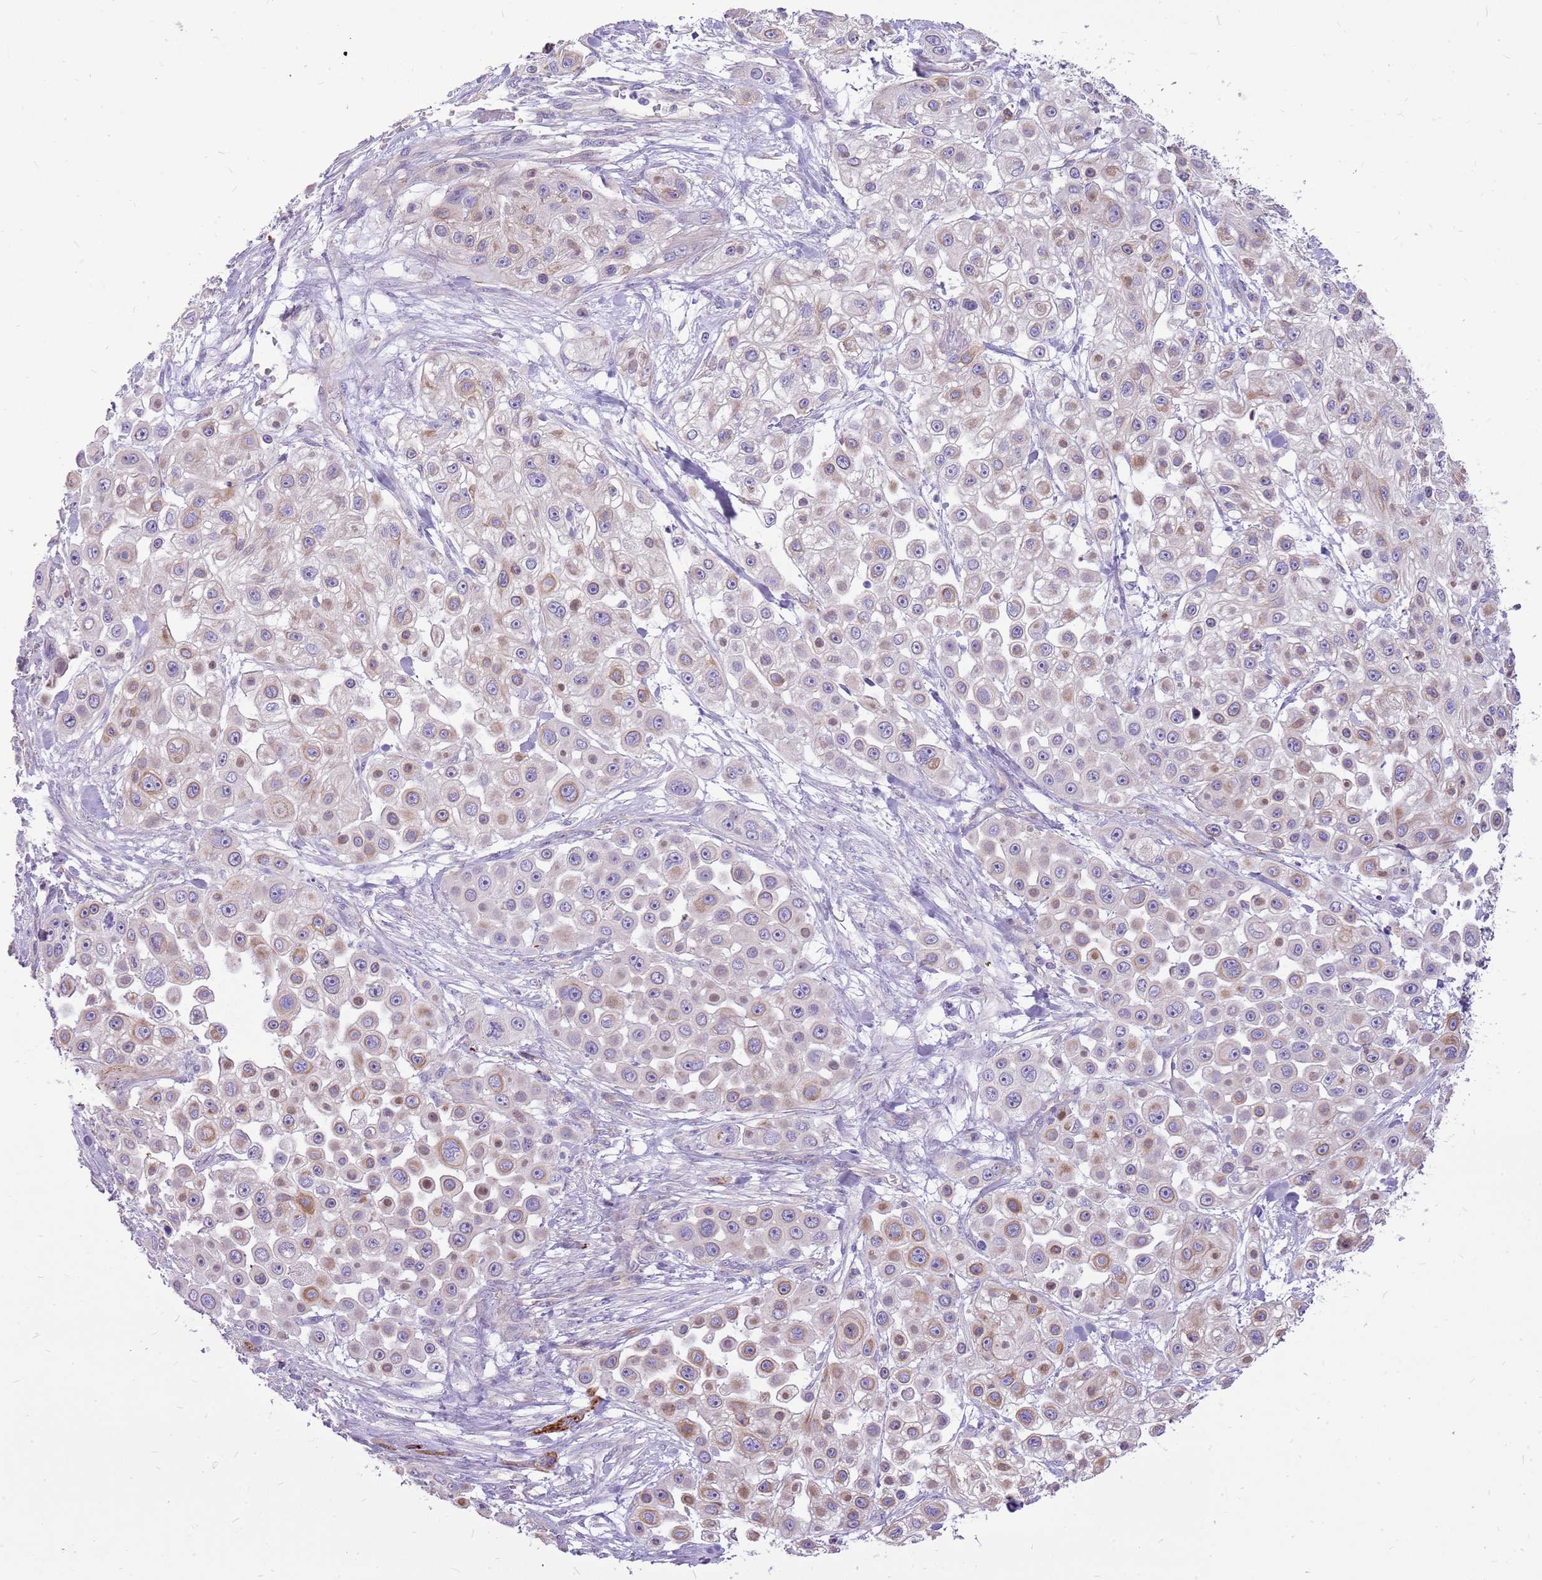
{"staining": {"intensity": "moderate", "quantity": "25%-75%", "location": "cytoplasmic/membranous"}, "tissue": "skin cancer", "cell_type": "Tumor cells", "image_type": "cancer", "snomed": [{"axis": "morphology", "description": "Squamous cell carcinoma, NOS"}, {"axis": "topography", "description": "Skin"}], "caption": "The histopathology image exhibits staining of skin cancer (squamous cell carcinoma), revealing moderate cytoplasmic/membranous protein positivity (brown color) within tumor cells.", "gene": "NTN4", "patient": {"sex": "male", "age": 67}}